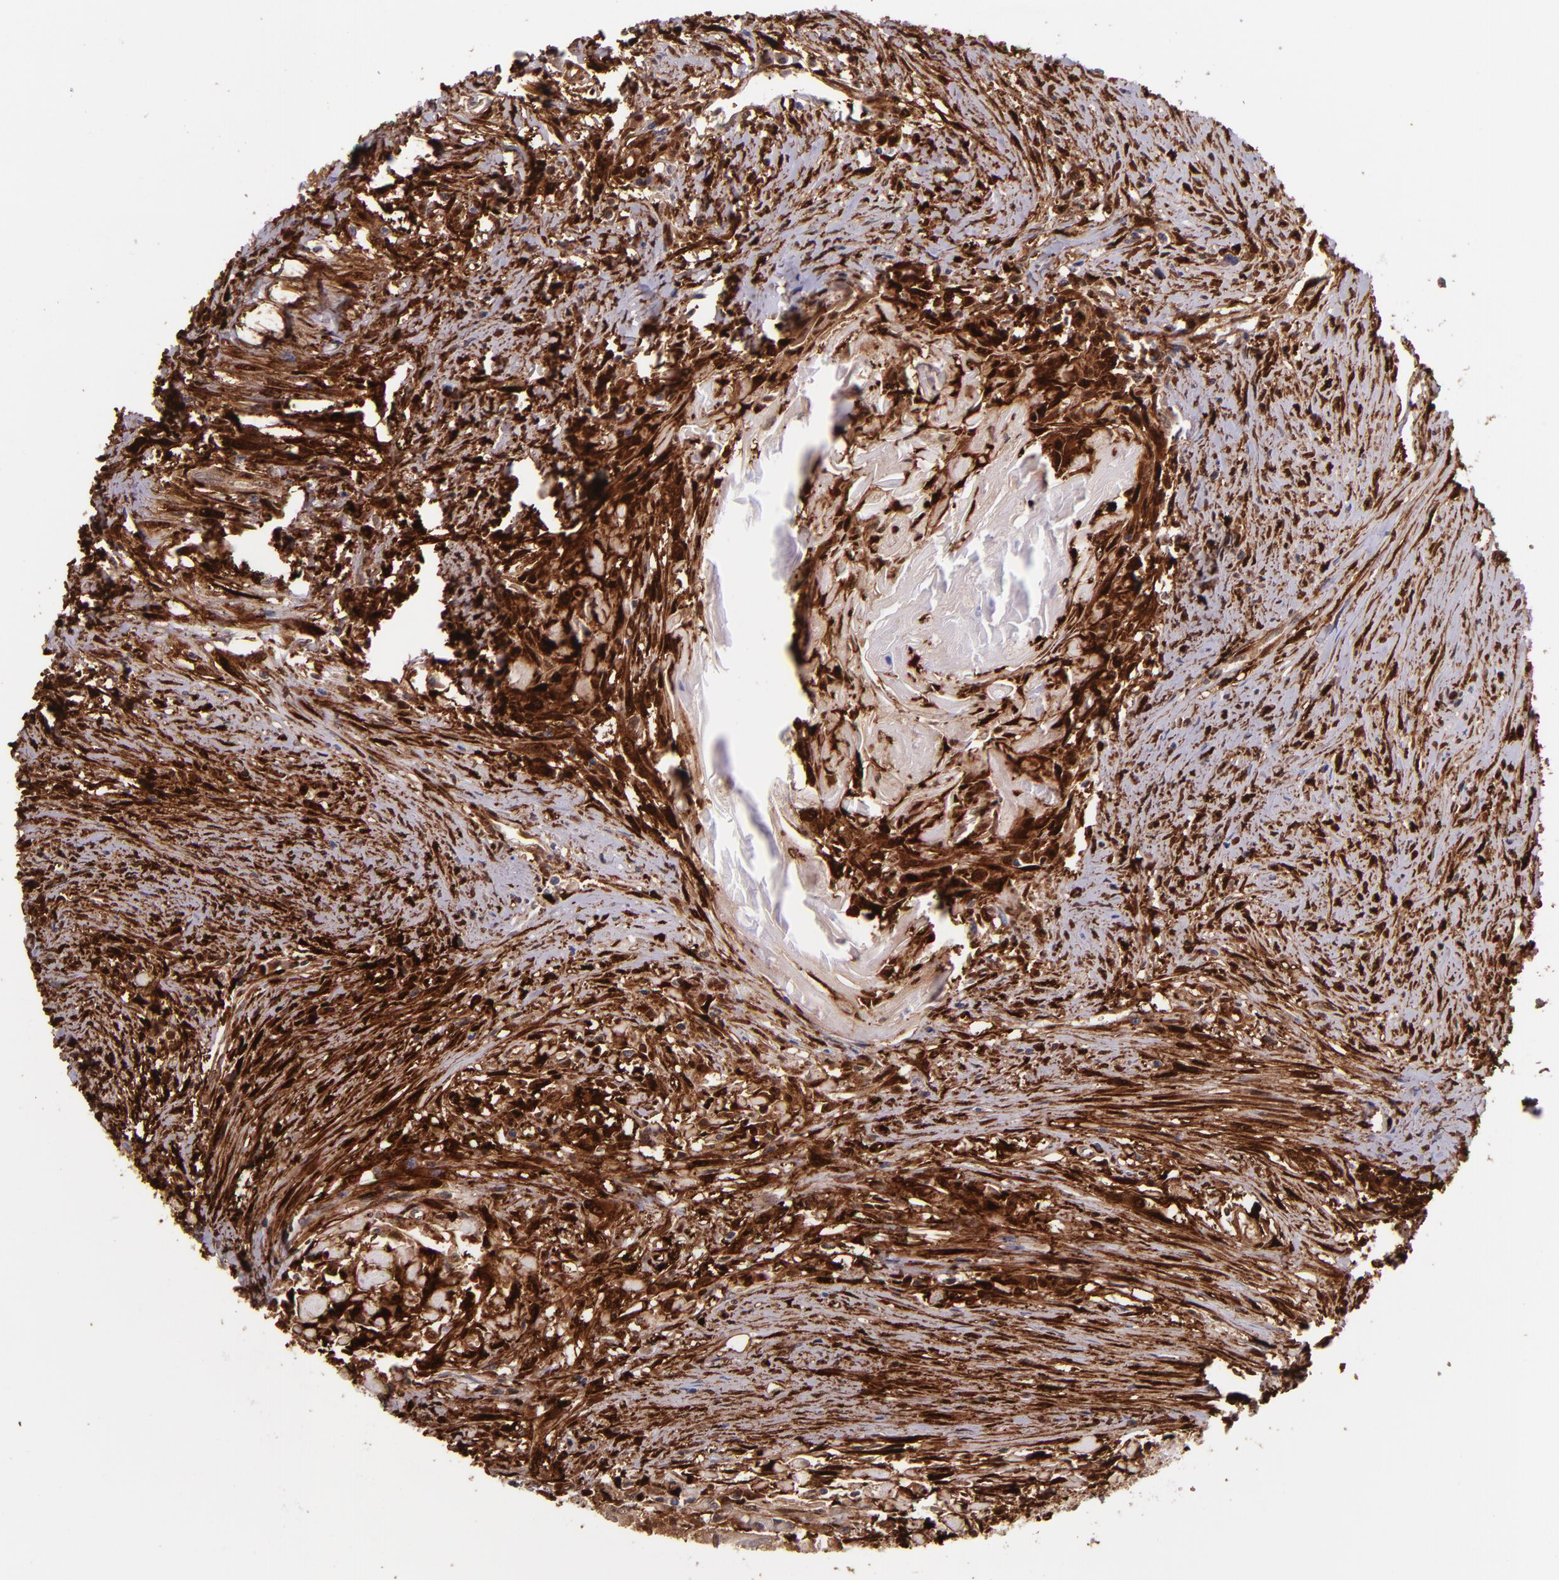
{"staining": {"intensity": "moderate", "quantity": ">75%", "location": "cytoplasmic/membranous"}, "tissue": "head and neck cancer", "cell_type": "Tumor cells", "image_type": "cancer", "snomed": [{"axis": "morphology", "description": "Squamous cell carcinoma, NOS"}, {"axis": "topography", "description": "Head-Neck"}], "caption": "There is medium levels of moderate cytoplasmic/membranous positivity in tumor cells of squamous cell carcinoma (head and neck), as demonstrated by immunohistochemical staining (brown color).", "gene": "LGALS1", "patient": {"sex": "male", "age": 64}}